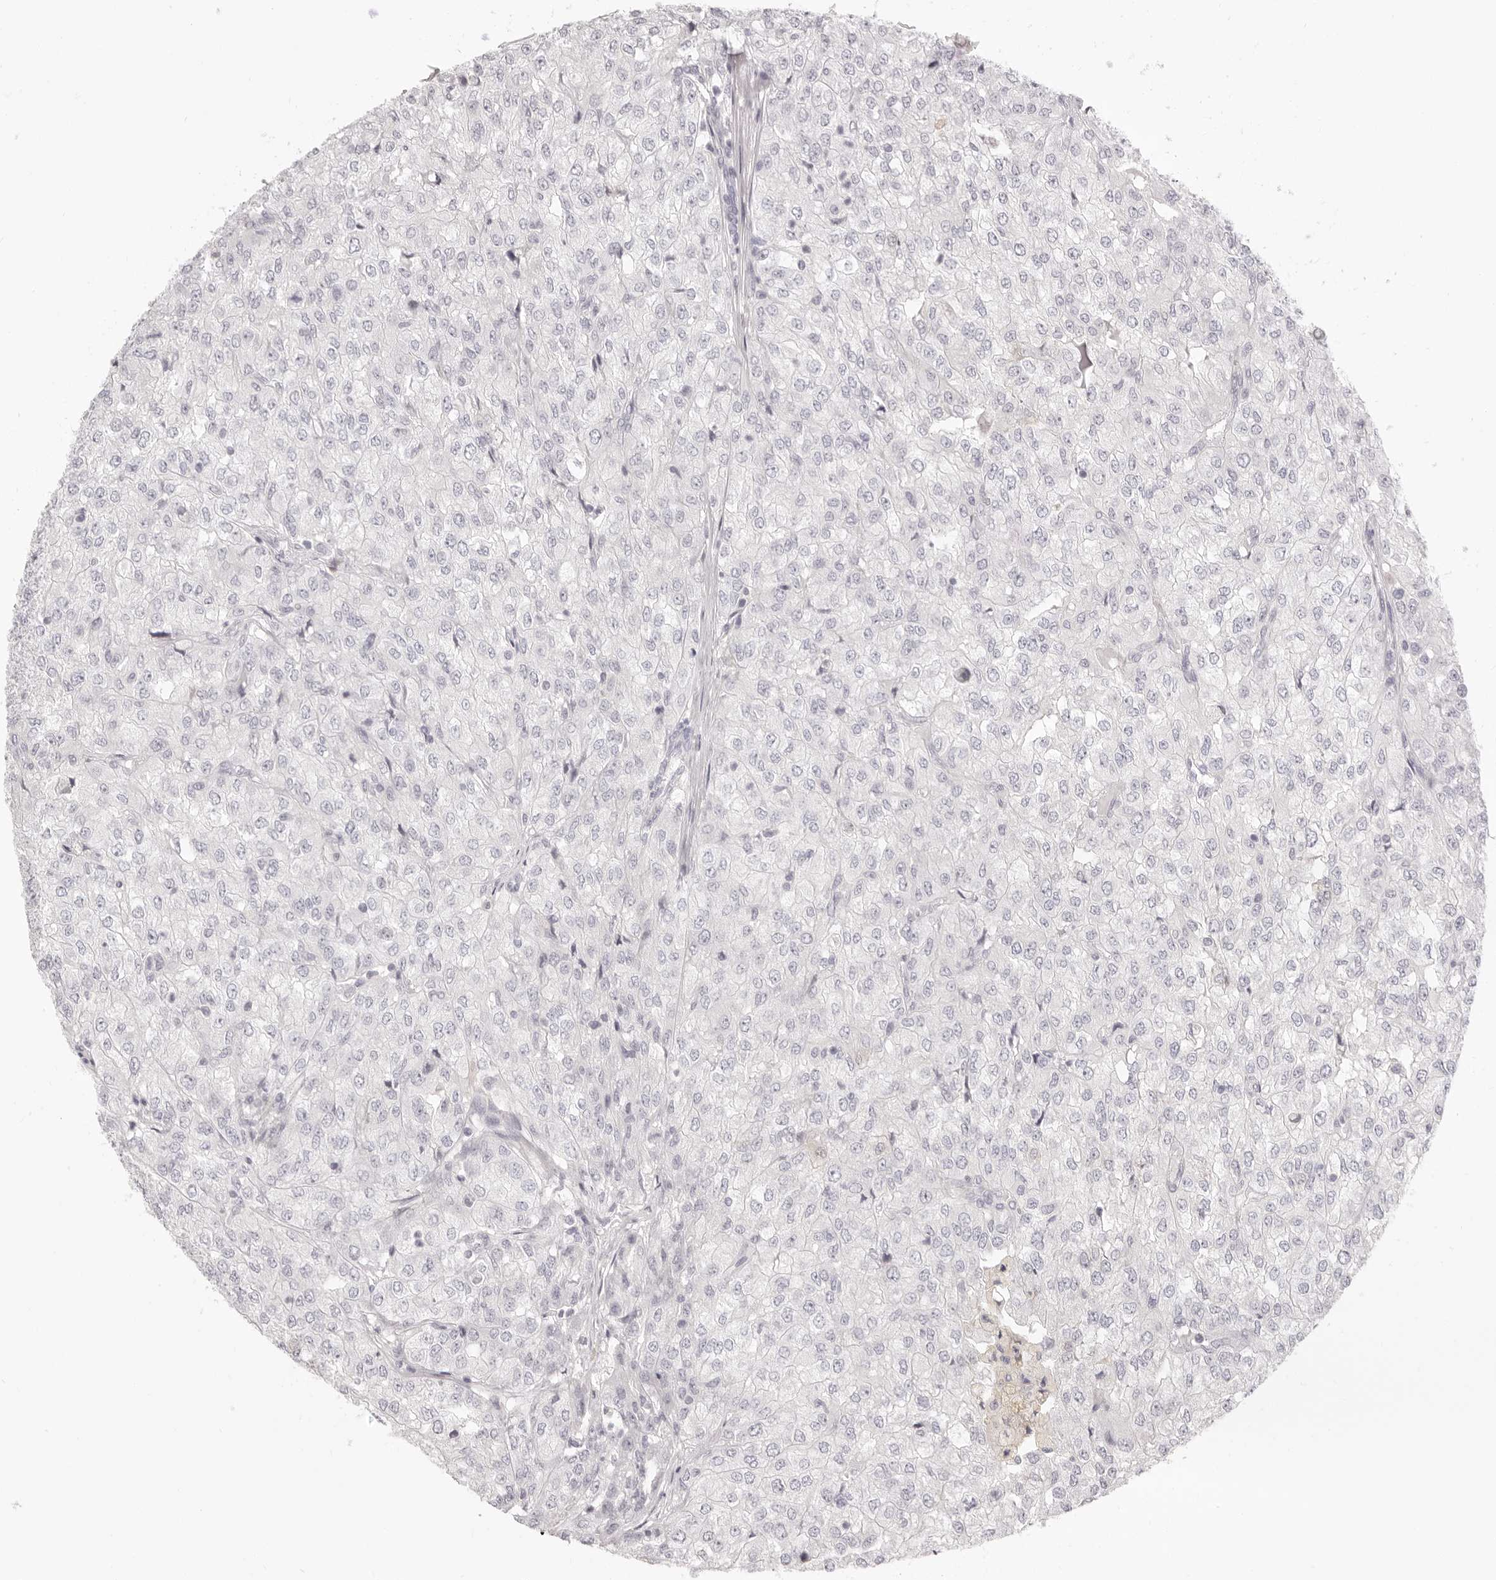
{"staining": {"intensity": "negative", "quantity": "none", "location": "none"}, "tissue": "renal cancer", "cell_type": "Tumor cells", "image_type": "cancer", "snomed": [{"axis": "morphology", "description": "Adenocarcinoma, NOS"}, {"axis": "topography", "description": "Kidney"}], "caption": "Renal cancer (adenocarcinoma) was stained to show a protein in brown. There is no significant positivity in tumor cells.", "gene": "FABP1", "patient": {"sex": "female", "age": 54}}